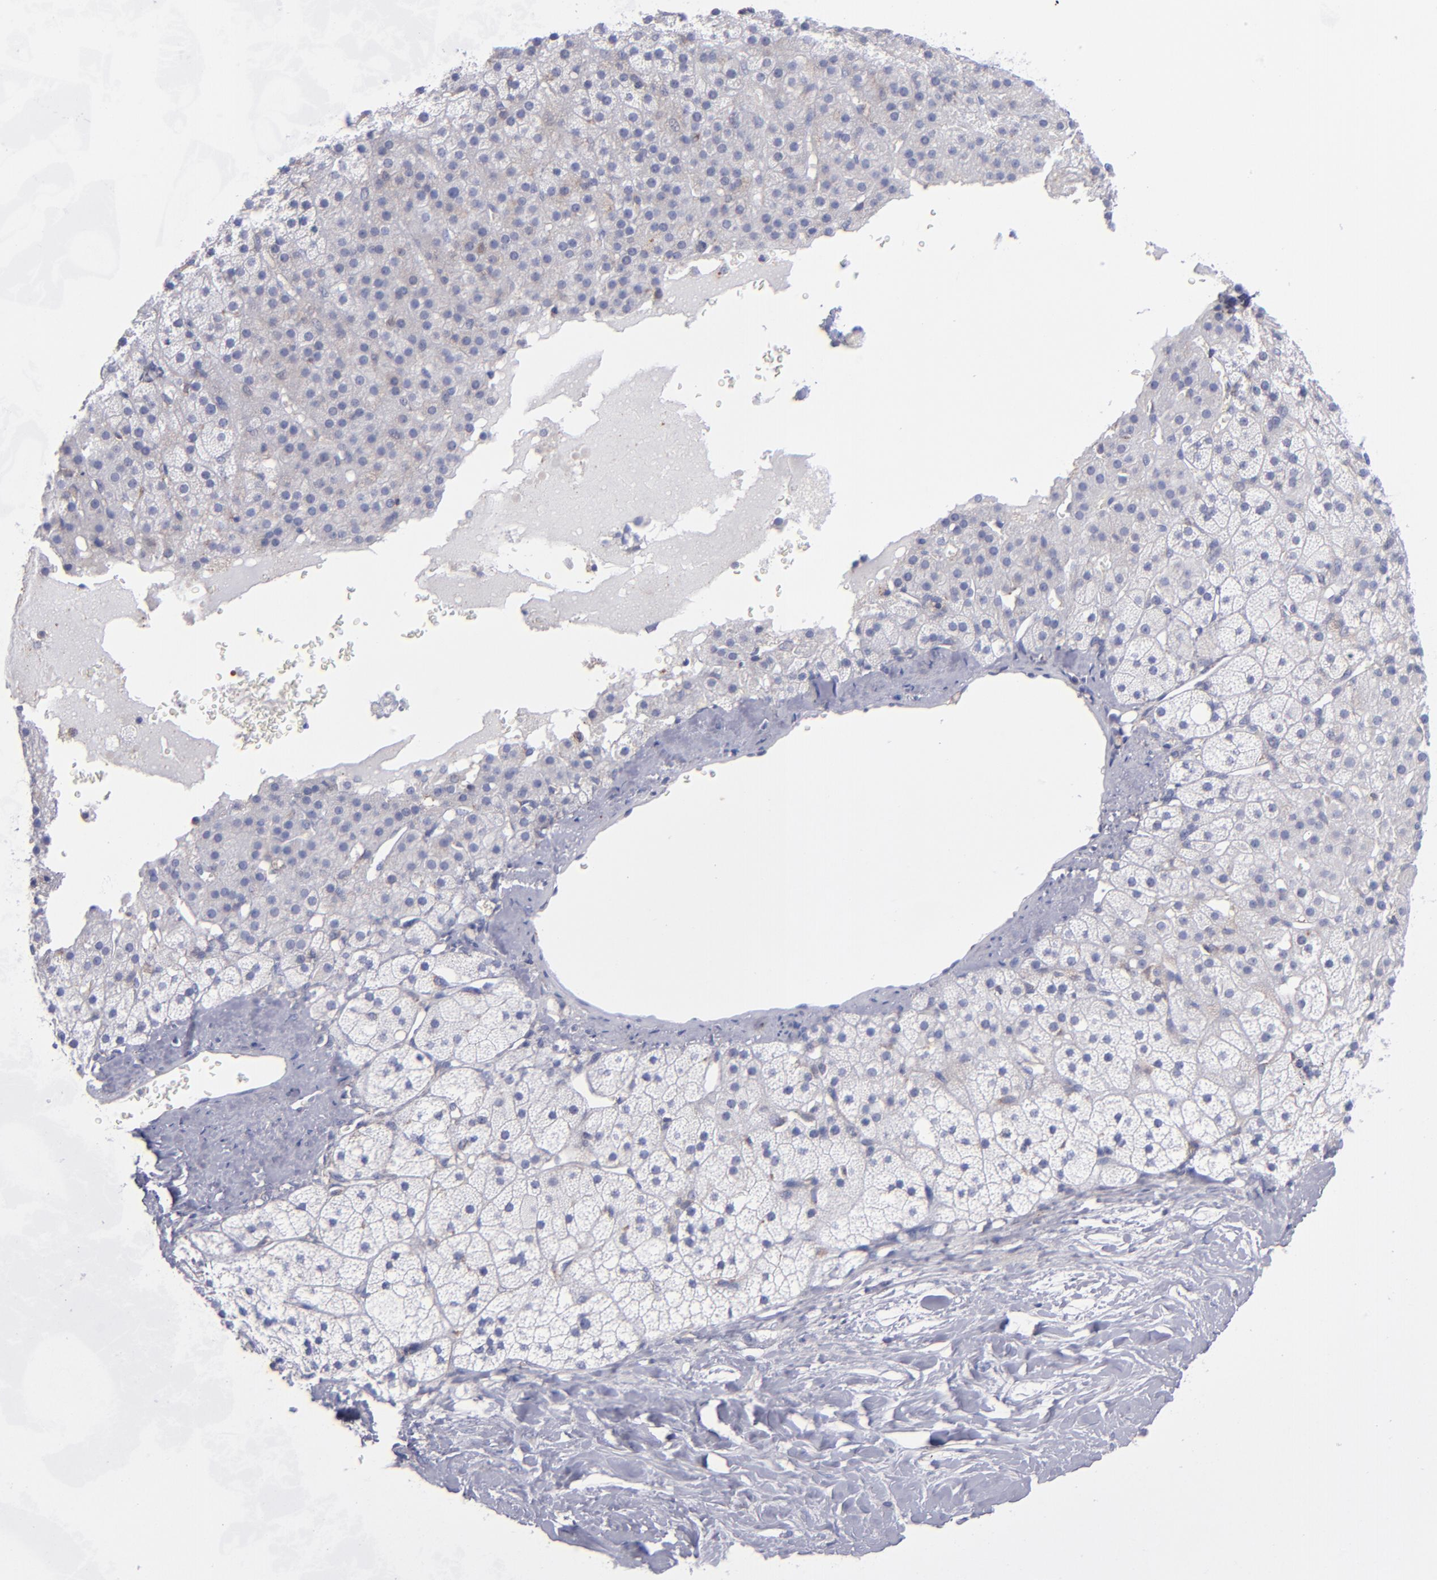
{"staining": {"intensity": "weak", "quantity": "<25%", "location": "cytoplasmic/membranous"}, "tissue": "adrenal gland", "cell_type": "Glandular cells", "image_type": "normal", "snomed": [{"axis": "morphology", "description": "Normal tissue, NOS"}, {"axis": "topography", "description": "Adrenal gland"}], "caption": "A high-resolution histopathology image shows immunohistochemistry staining of unremarkable adrenal gland, which demonstrates no significant positivity in glandular cells.", "gene": "MFGE8", "patient": {"sex": "male", "age": 35}}